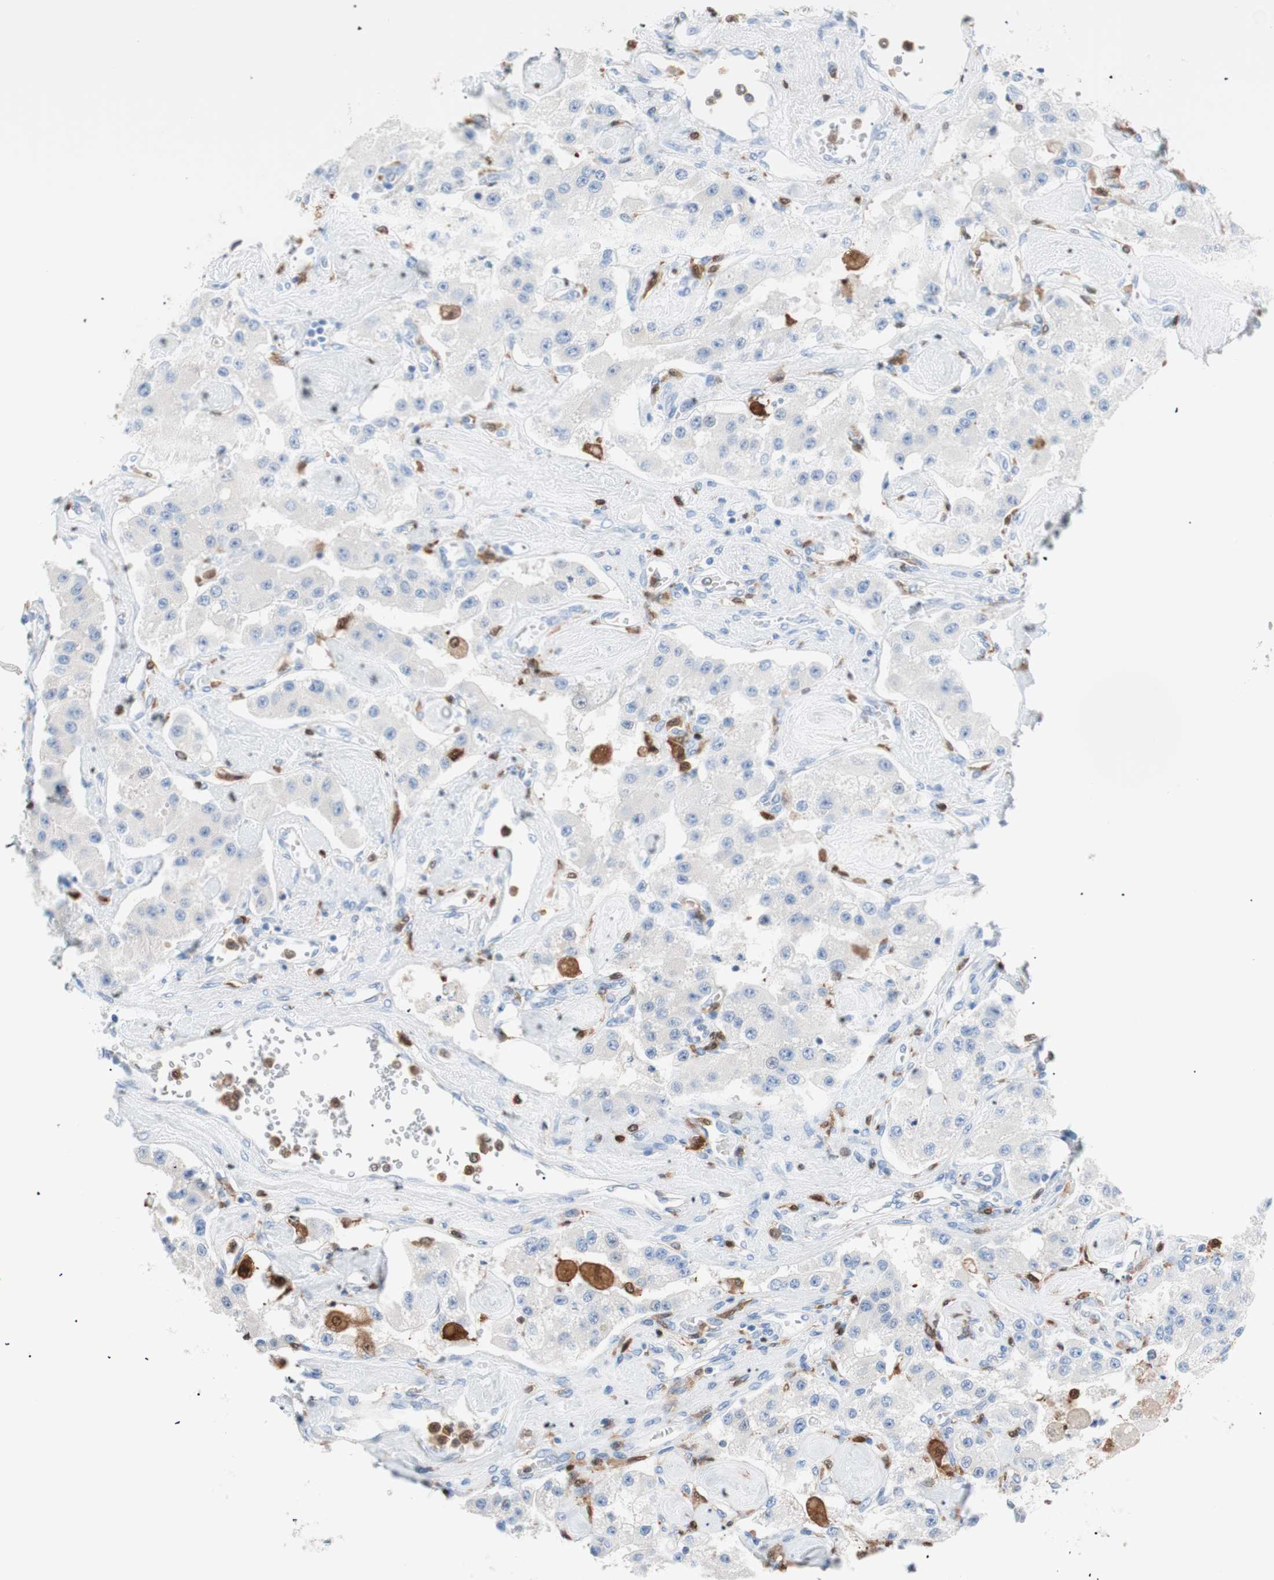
{"staining": {"intensity": "negative", "quantity": "none", "location": "none"}, "tissue": "carcinoid", "cell_type": "Tumor cells", "image_type": "cancer", "snomed": [{"axis": "morphology", "description": "Carcinoid, malignant, NOS"}, {"axis": "topography", "description": "Pancreas"}], "caption": "There is no significant expression in tumor cells of malignant carcinoid.", "gene": "IL18", "patient": {"sex": "male", "age": 41}}